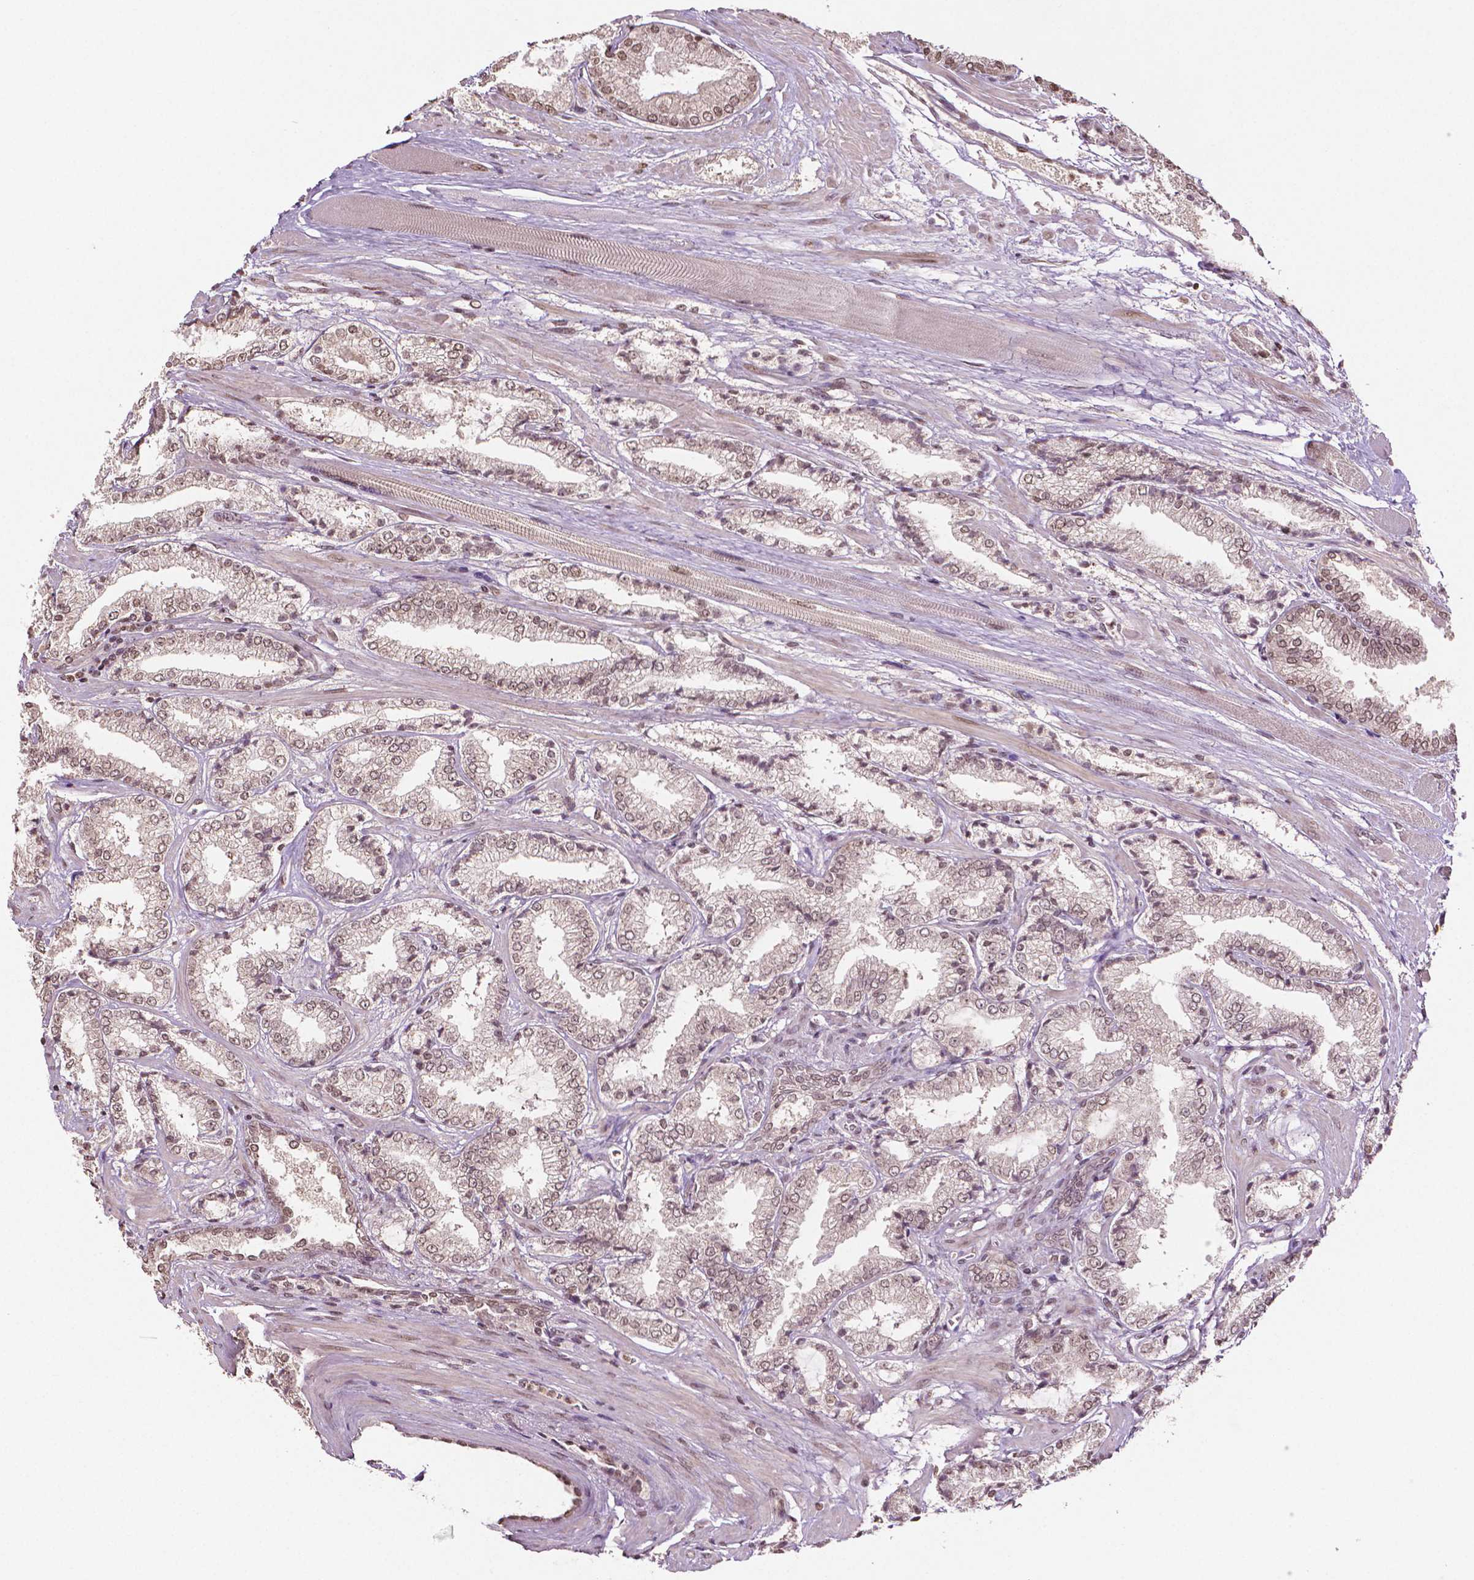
{"staining": {"intensity": "moderate", "quantity": ">75%", "location": "nuclear"}, "tissue": "prostate cancer", "cell_type": "Tumor cells", "image_type": "cancer", "snomed": [{"axis": "morphology", "description": "Adenocarcinoma, High grade"}, {"axis": "topography", "description": "Prostate"}], "caption": "This histopathology image exhibits immunohistochemistry staining of human adenocarcinoma (high-grade) (prostate), with medium moderate nuclear positivity in approximately >75% of tumor cells.", "gene": "DEK", "patient": {"sex": "male", "age": 64}}